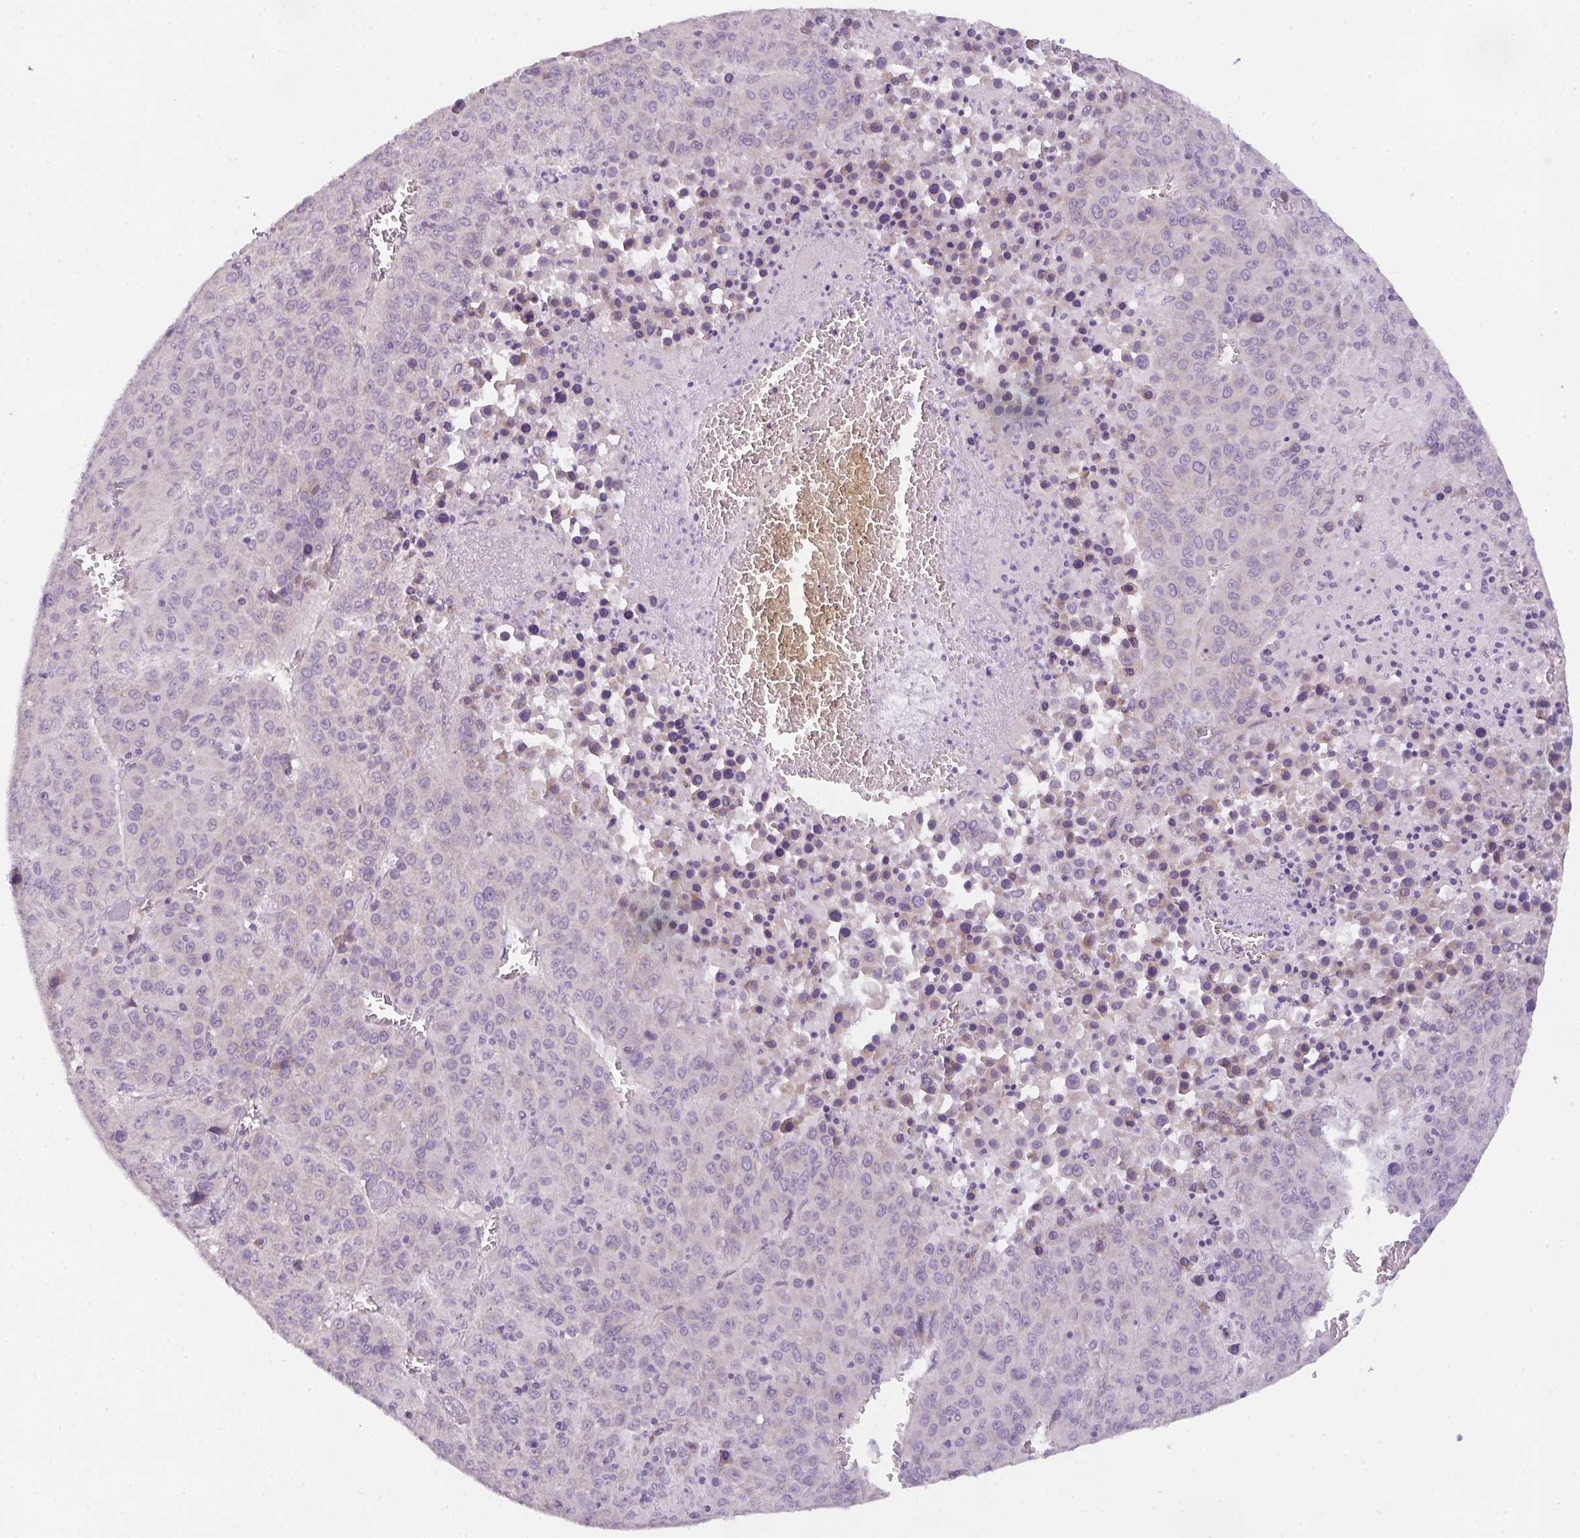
{"staining": {"intensity": "negative", "quantity": "none", "location": "none"}, "tissue": "liver cancer", "cell_type": "Tumor cells", "image_type": "cancer", "snomed": [{"axis": "morphology", "description": "Carcinoma, Hepatocellular, NOS"}, {"axis": "topography", "description": "Liver"}], "caption": "Immunohistochemistry of human liver cancer displays no staining in tumor cells. (DAB immunohistochemistry (IHC) visualized using brightfield microscopy, high magnification).", "gene": "FILIP1", "patient": {"sex": "female", "age": 53}}